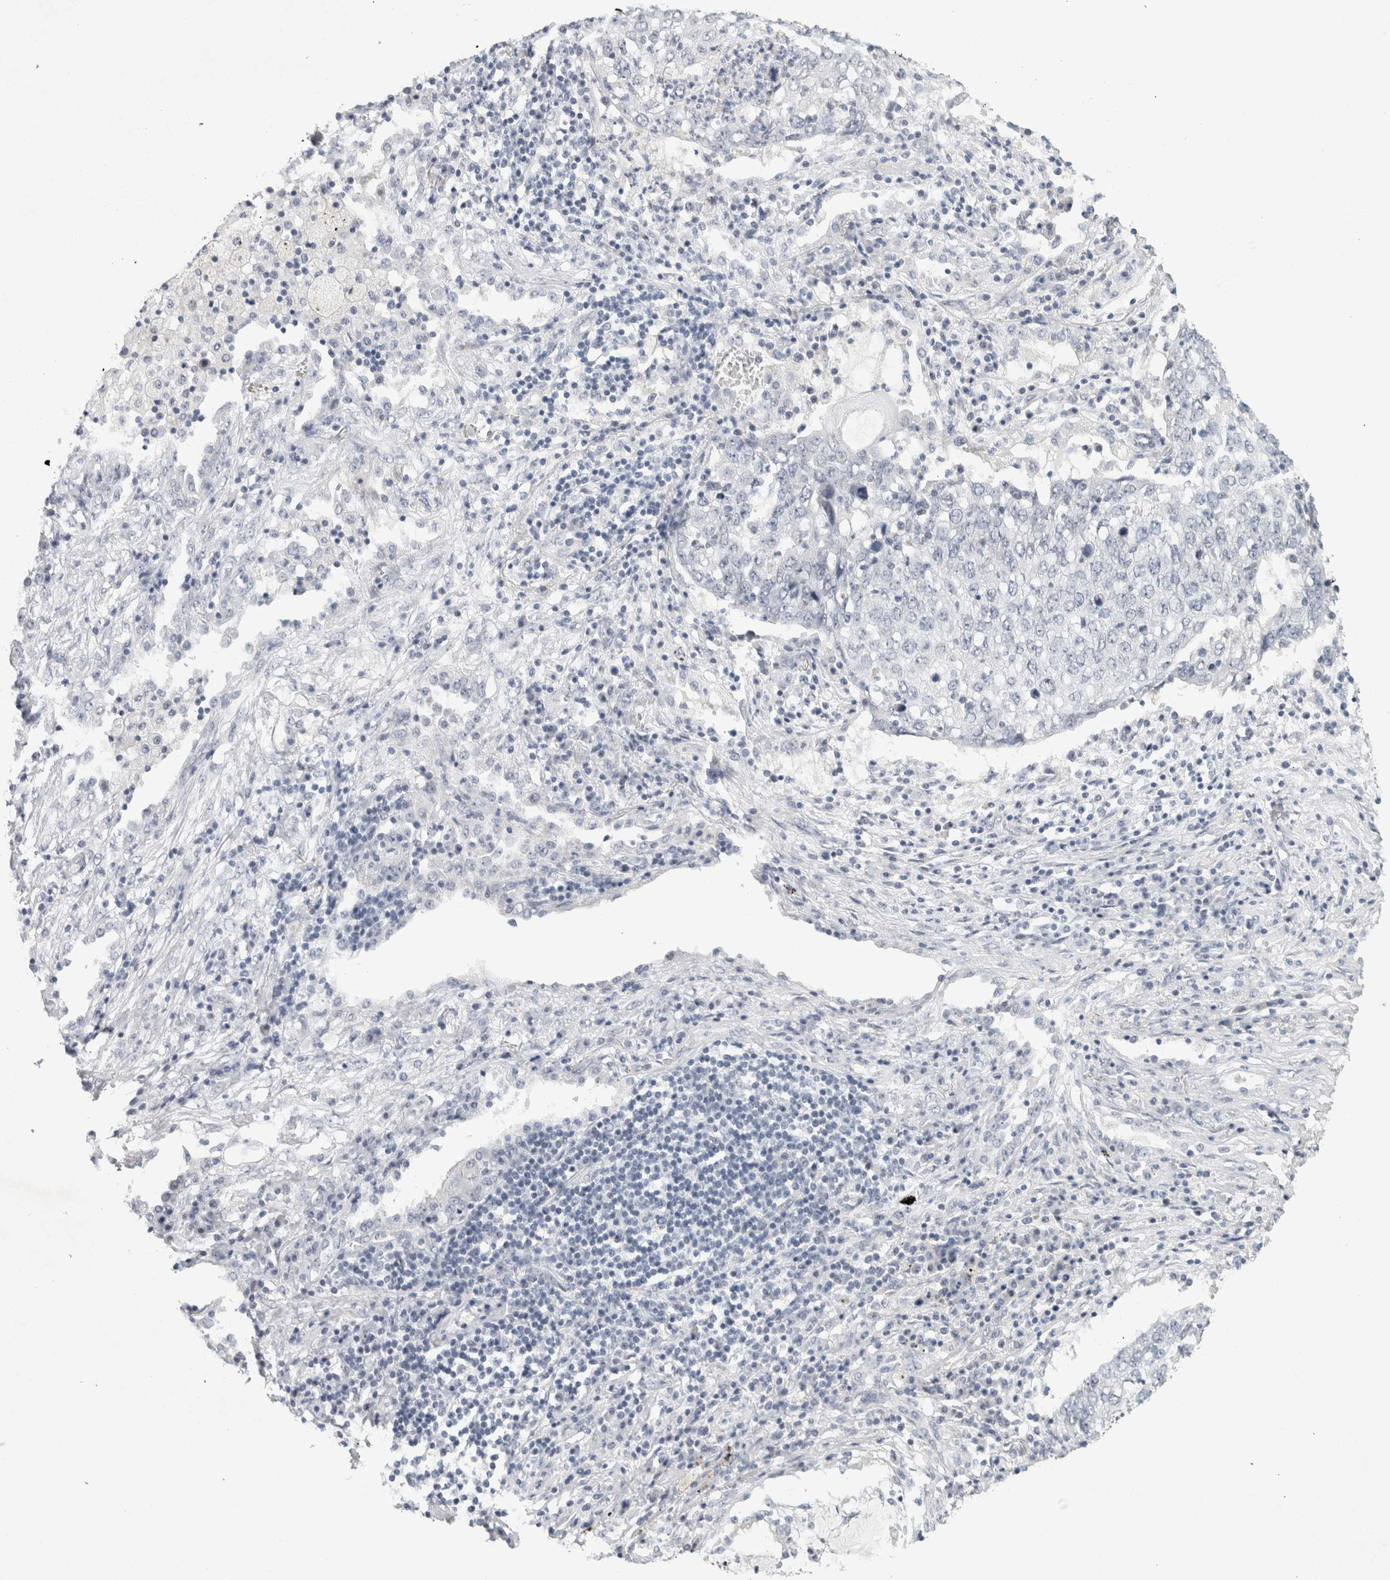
{"staining": {"intensity": "negative", "quantity": "none", "location": "none"}, "tissue": "lung cancer", "cell_type": "Tumor cells", "image_type": "cancer", "snomed": [{"axis": "morphology", "description": "Squamous cell carcinoma, NOS"}, {"axis": "topography", "description": "Lung"}], "caption": "An IHC image of lung cancer is shown. There is no staining in tumor cells of lung cancer.", "gene": "TONSL", "patient": {"sex": "female", "age": 63}}